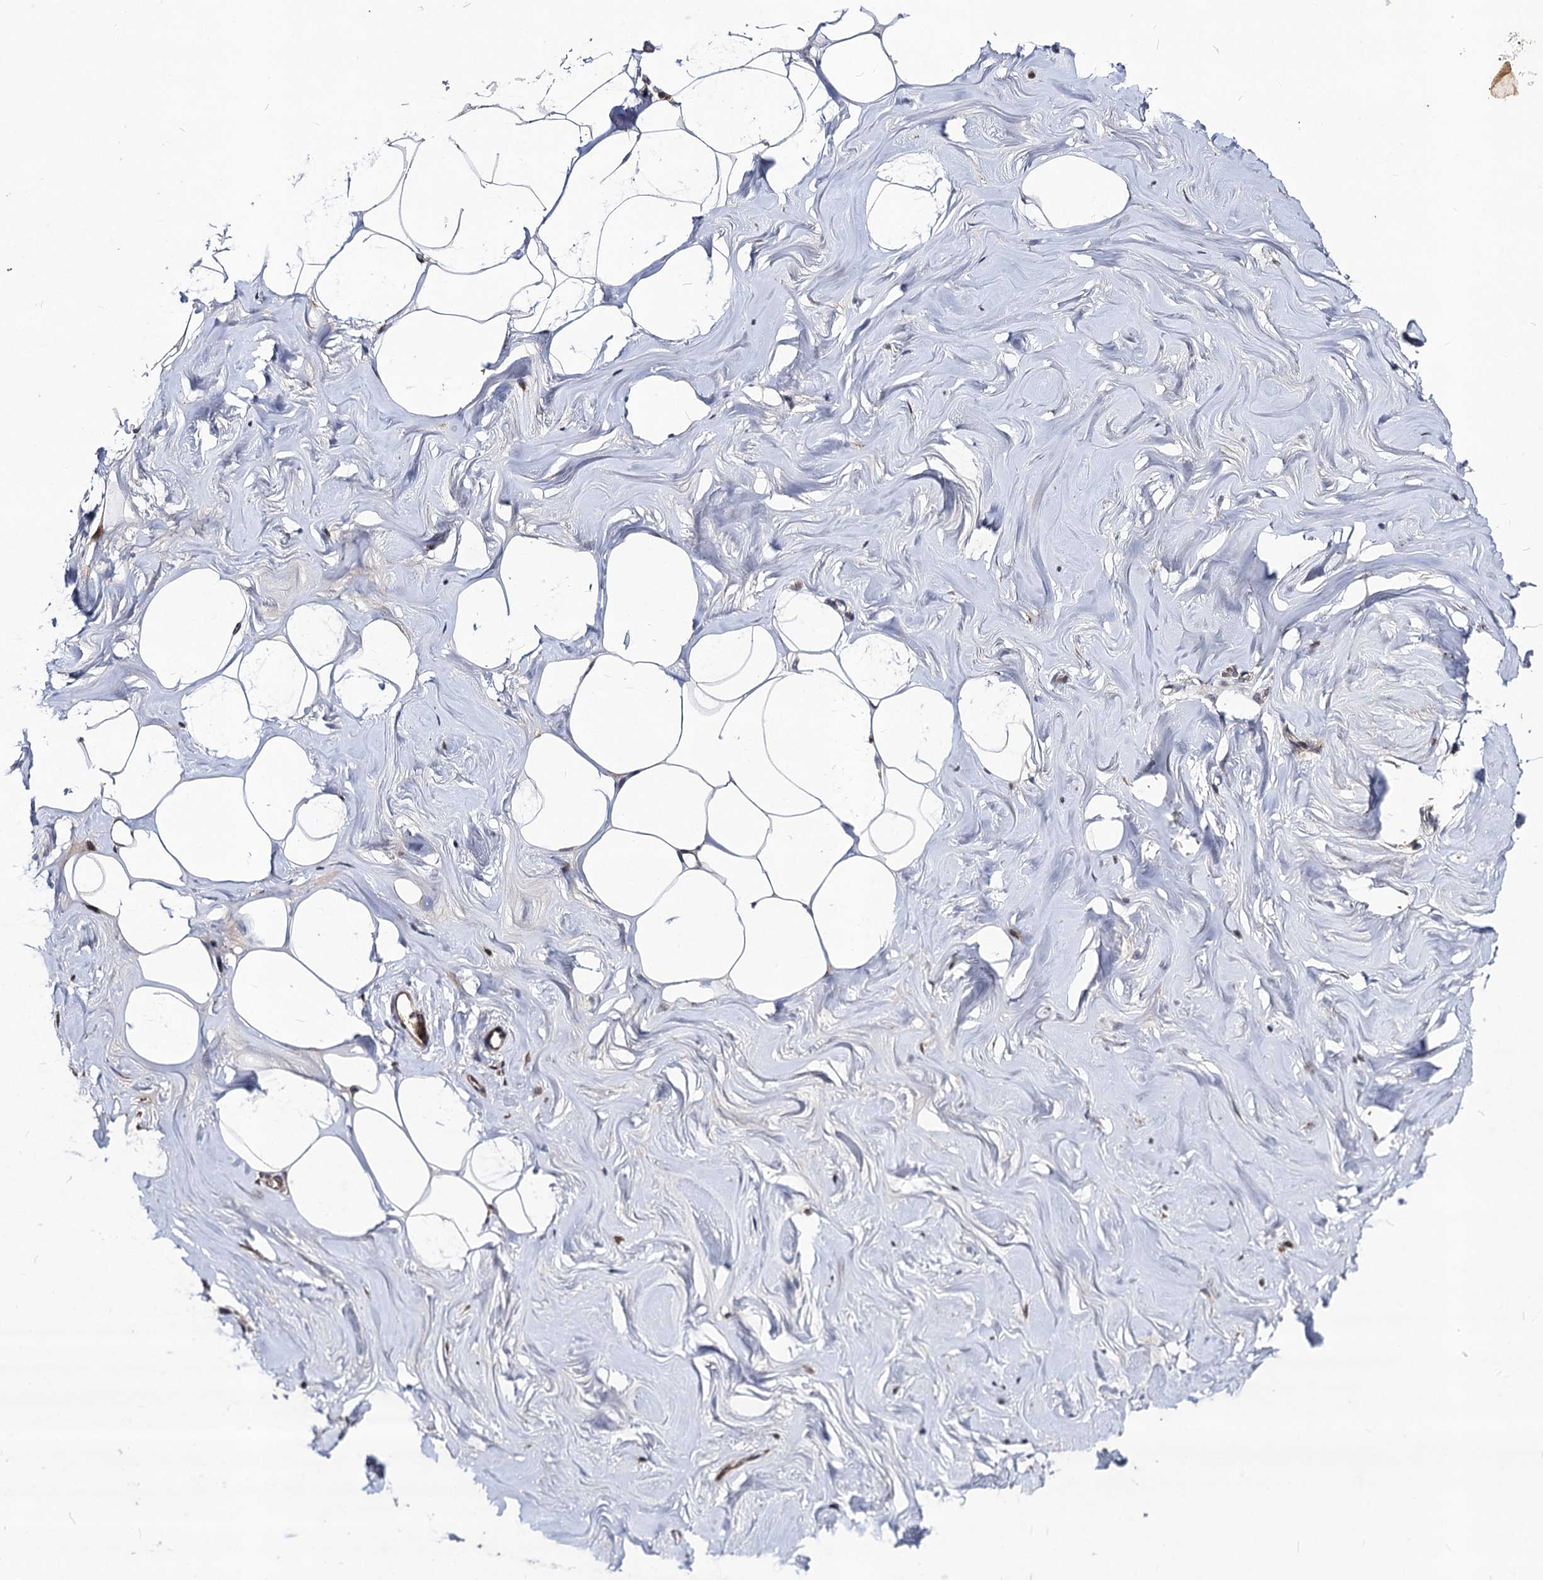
{"staining": {"intensity": "weak", "quantity": ">75%", "location": "nuclear"}, "tissue": "adipose tissue", "cell_type": "Adipocytes", "image_type": "normal", "snomed": [{"axis": "morphology", "description": "Normal tissue, NOS"}, {"axis": "morphology", "description": "Fibrosis, NOS"}, {"axis": "topography", "description": "Breast"}, {"axis": "topography", "description": "Adipose tissue"}], "caption": "Human adipose tissue stained with a brown dye shows weak nuclear positive staining in approximately >75% of adipocytes.", "gene": "KXD1", "patient": {"sex": "female", "age": 39}}